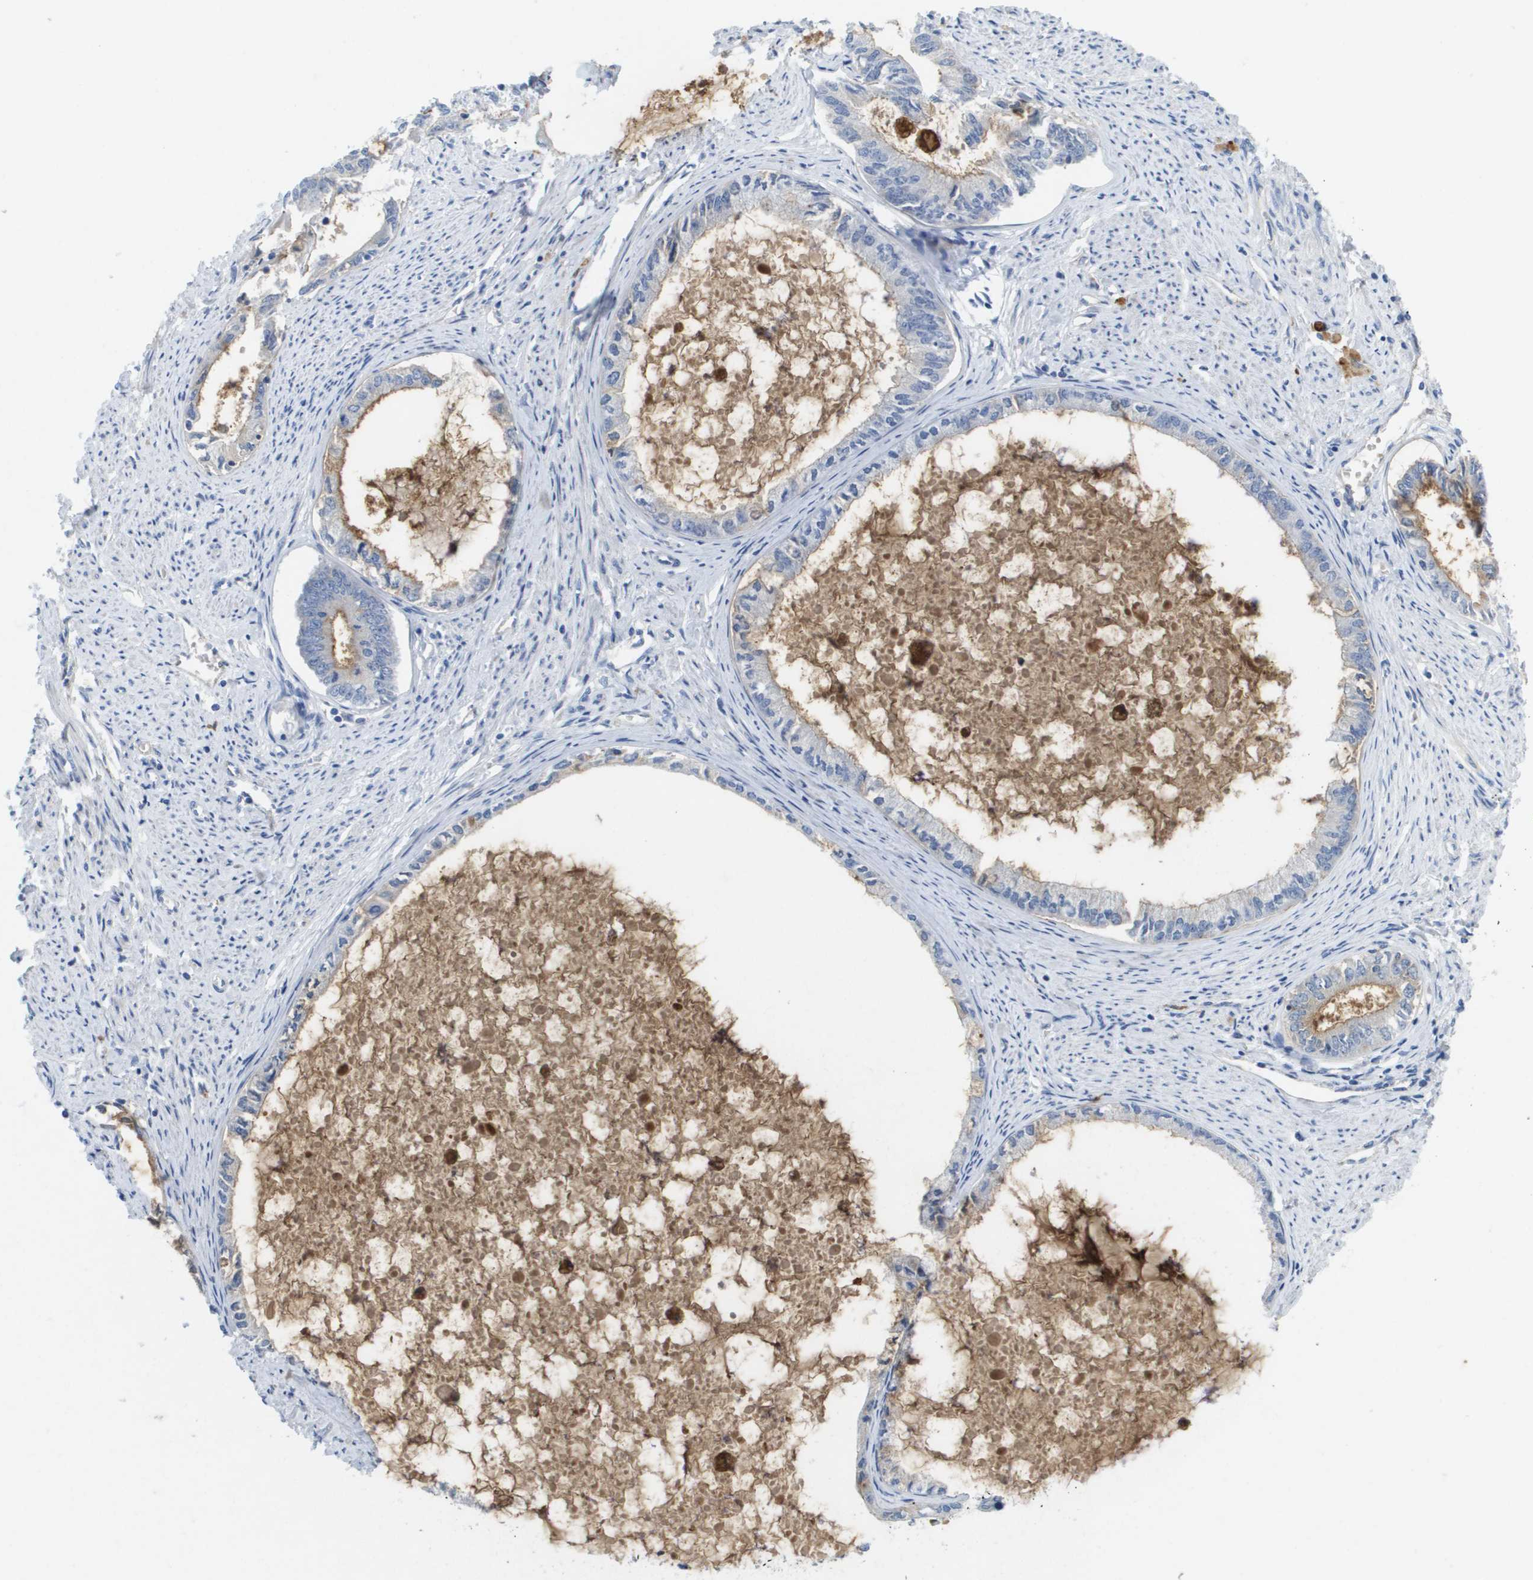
{"staining": {"intensity": "moderate", "quantity": "<25%", "location": "cytoplasmic/membranous"}, "tissue": "endometrial cancer", "cell_type": "Tumor cells", "image_type": "cancer", "snomed": [{"axis": "morphology", "description": "Adenocarcinoma, NOS"}, {"axis": "topography", "description": "Endometrium"}], "caption": "Endometrial cancer stained for a protein displays moderate cytoplasmic/membranous positivity in tumor cells.", "gene": "LIPG", "patient": {"sex": "female", "age": 86}}